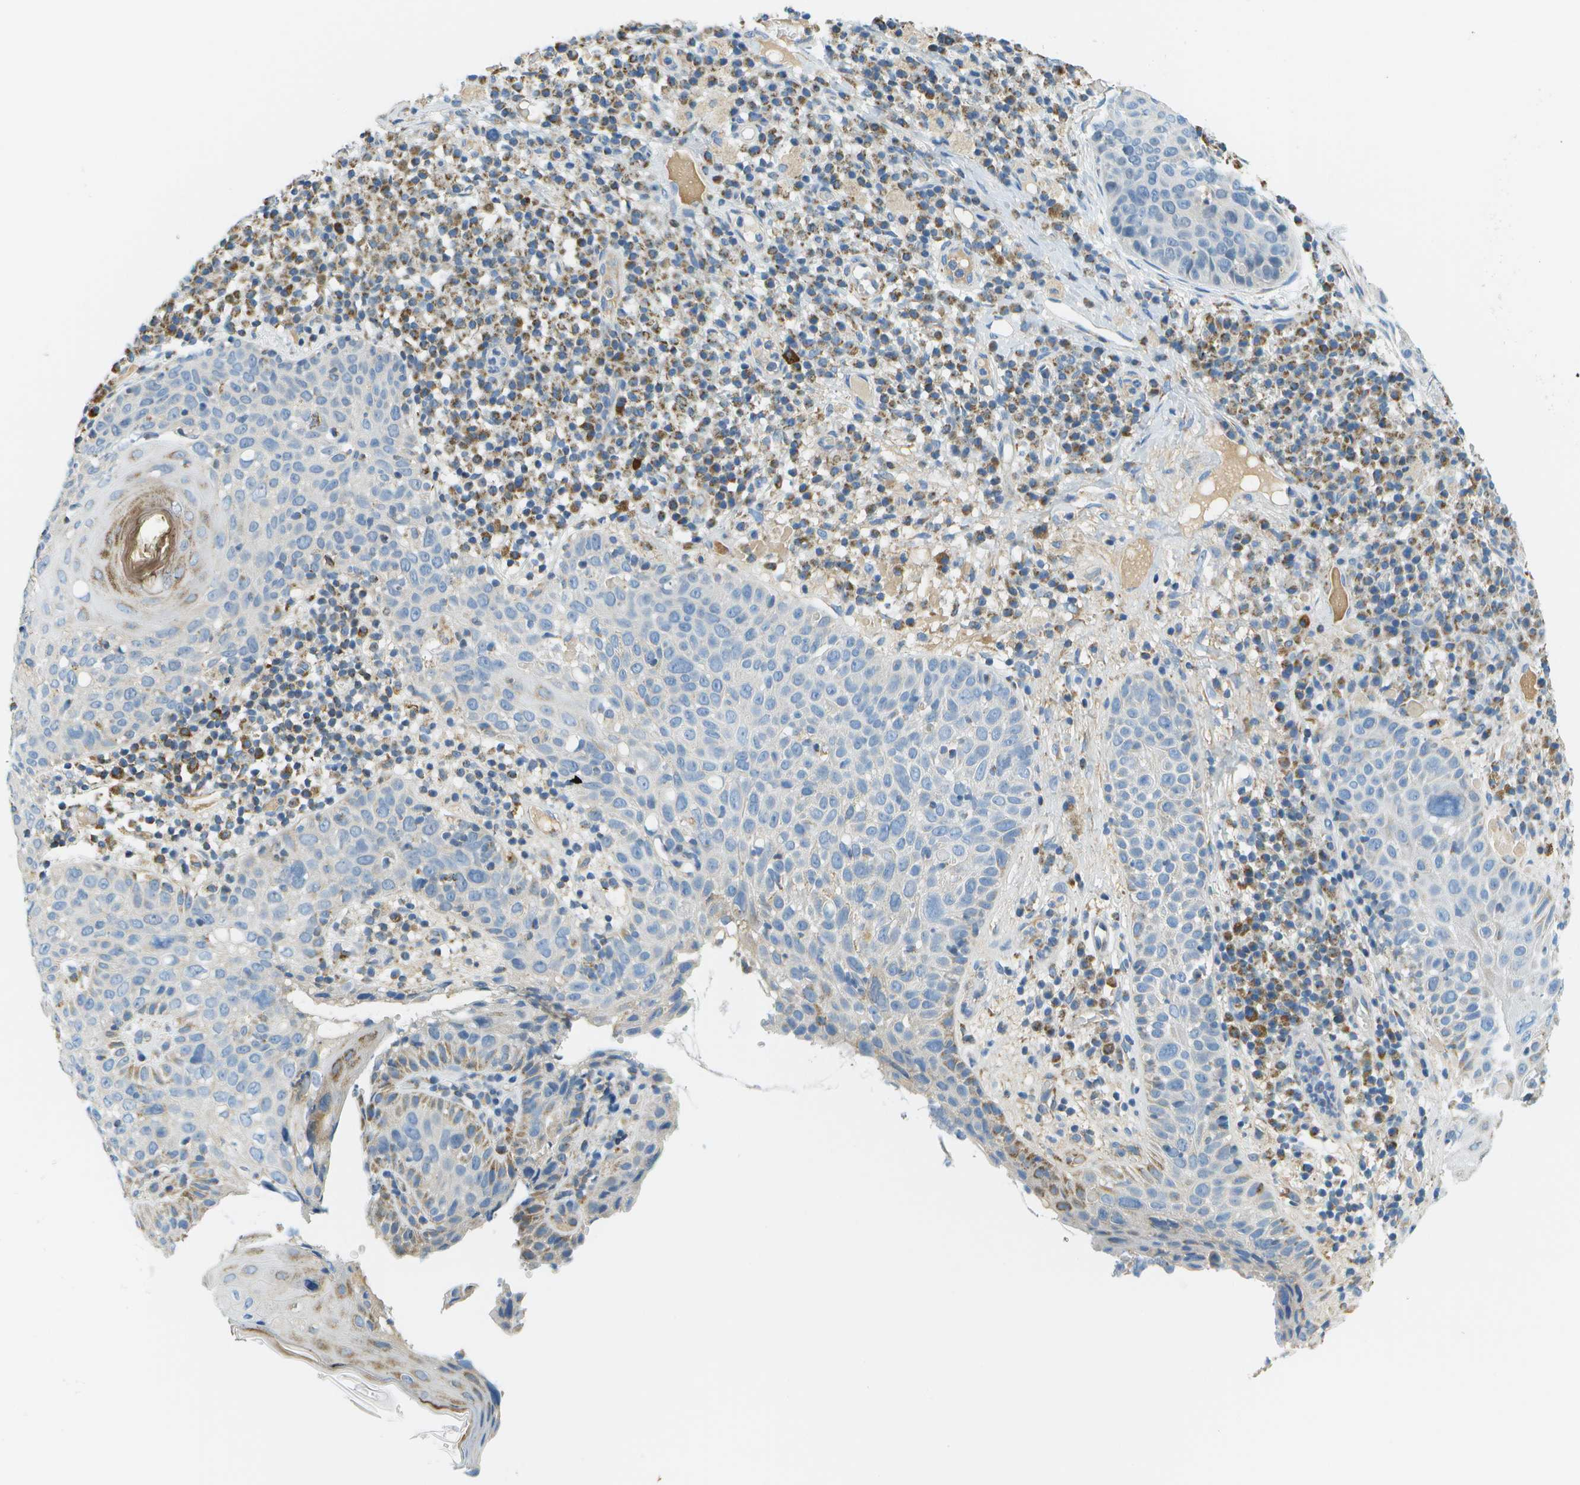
{"staining": {"intensity": "negative", "quantity": "none", "location": "none"}, "tissue": "skin cancer", "cell_type": "Tumor cells", "image_type": "cancer", "snomed": [{"axis": "morphology", "description": "Squamous cell carcinoma in situ, NOS"}, {"axis": "morphology", "description": "Squamous cell carcinoma, NOS"}, {"axis": "topography", "description": "Skin"}], "caption": "Skin squamous cell carcinoma in situ stained for a protein using immunohistochemistry displays no expression tumor cells.", "gene": "PTGIS", "patient": {"sex": "male", "age": 93}}